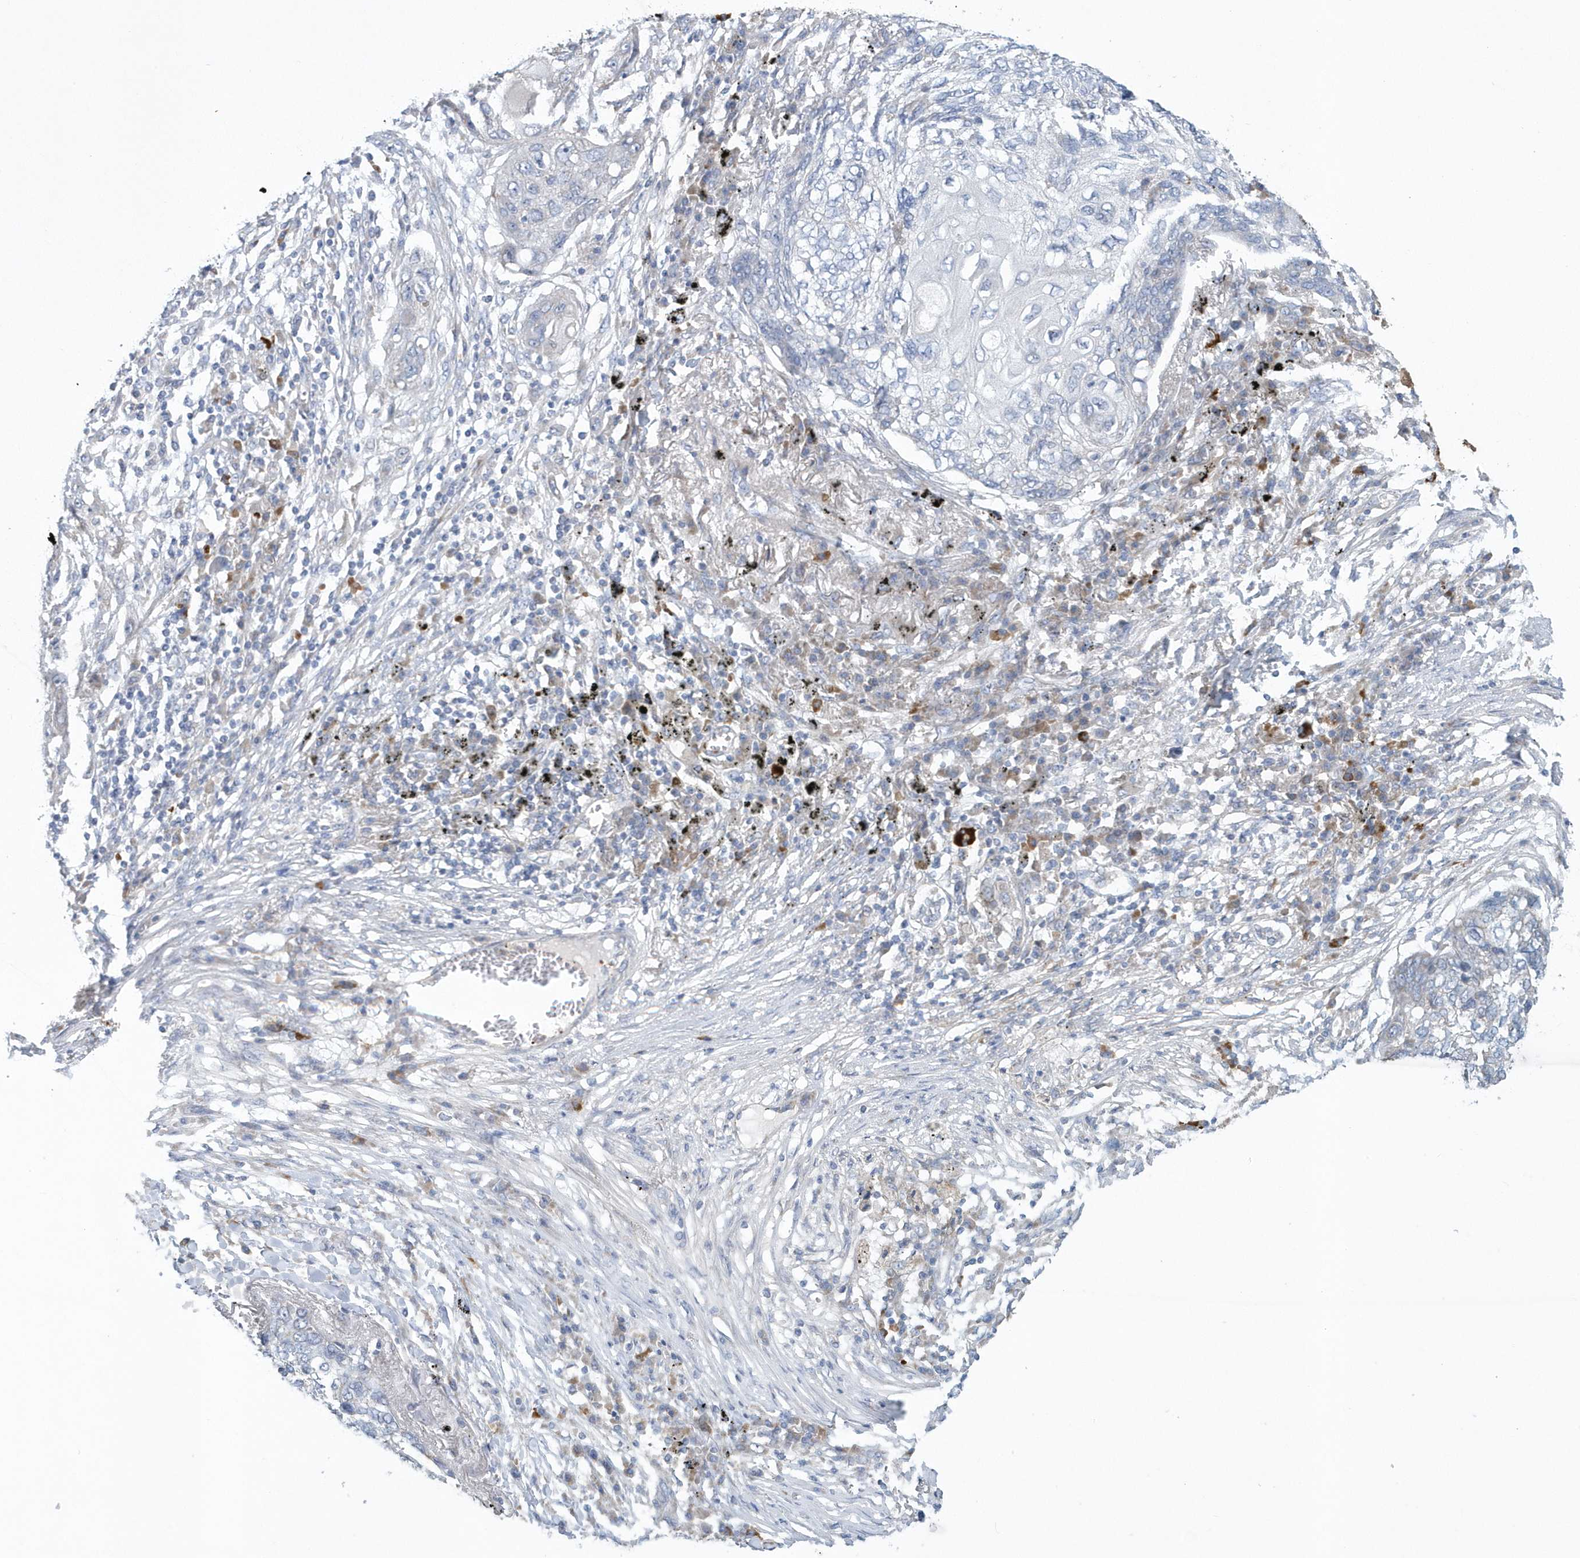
{"staining": {"intensity": "negative", "quantity": "none", "location": "none"}, "tissue": "lung cancer", "cell_type": "Tumor cells", "image_type": "cancer", "snomed": [{"axis": "morphology", "description": "Squamous cell carcinoma, NOS"}, {"axis": "topography", "description": "Lung"}], "caption": "Immunohistochemistry micrograph of neoplastic tissue: lung cancer (squamous cell carcinoma) stained with DAB reveals no significant protein positivity in tumor cells. Nuclei are stained in blue.", "gene": "SPATA18", "patient": {"sex": "female", "age": 63}}